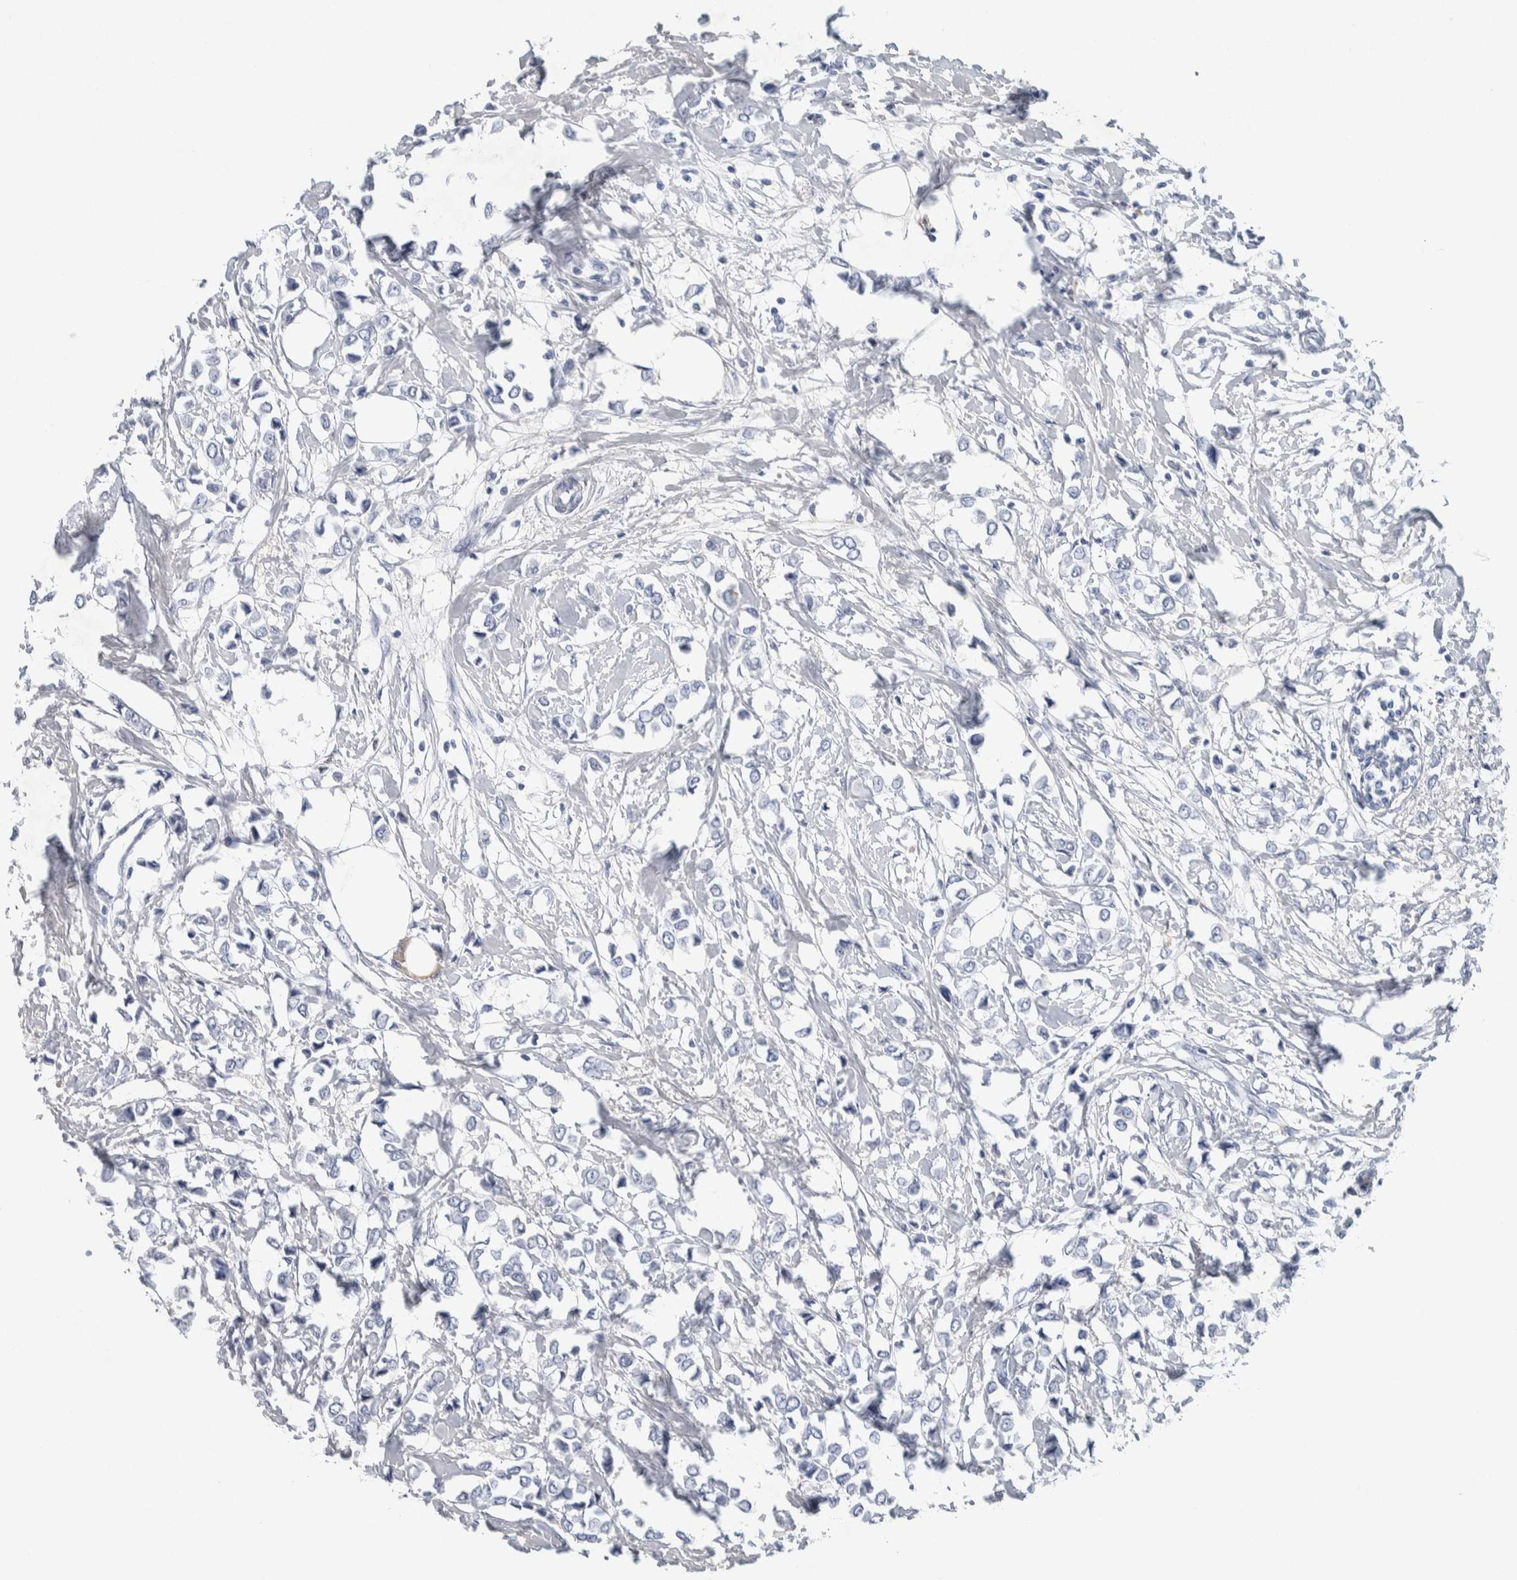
{"staining": {"intensity": "negative", "quantity": "none", "location": "none"}, "tissue": "breast cancer", "cell_type": "Tumor cells", "image_type": "cancer", "snomed": [{"axis": "morphology", "description": "Lobular carcinoma"}, {"axis": "topography", "description": "Breast"}], "caption": "Immunohistochemical staining of human breast cancer (lobular carcinoma) reveals no significant positivity in tumor cells.", "gene": "NCF2", "patient": {"sex": "female", "age": 51}}